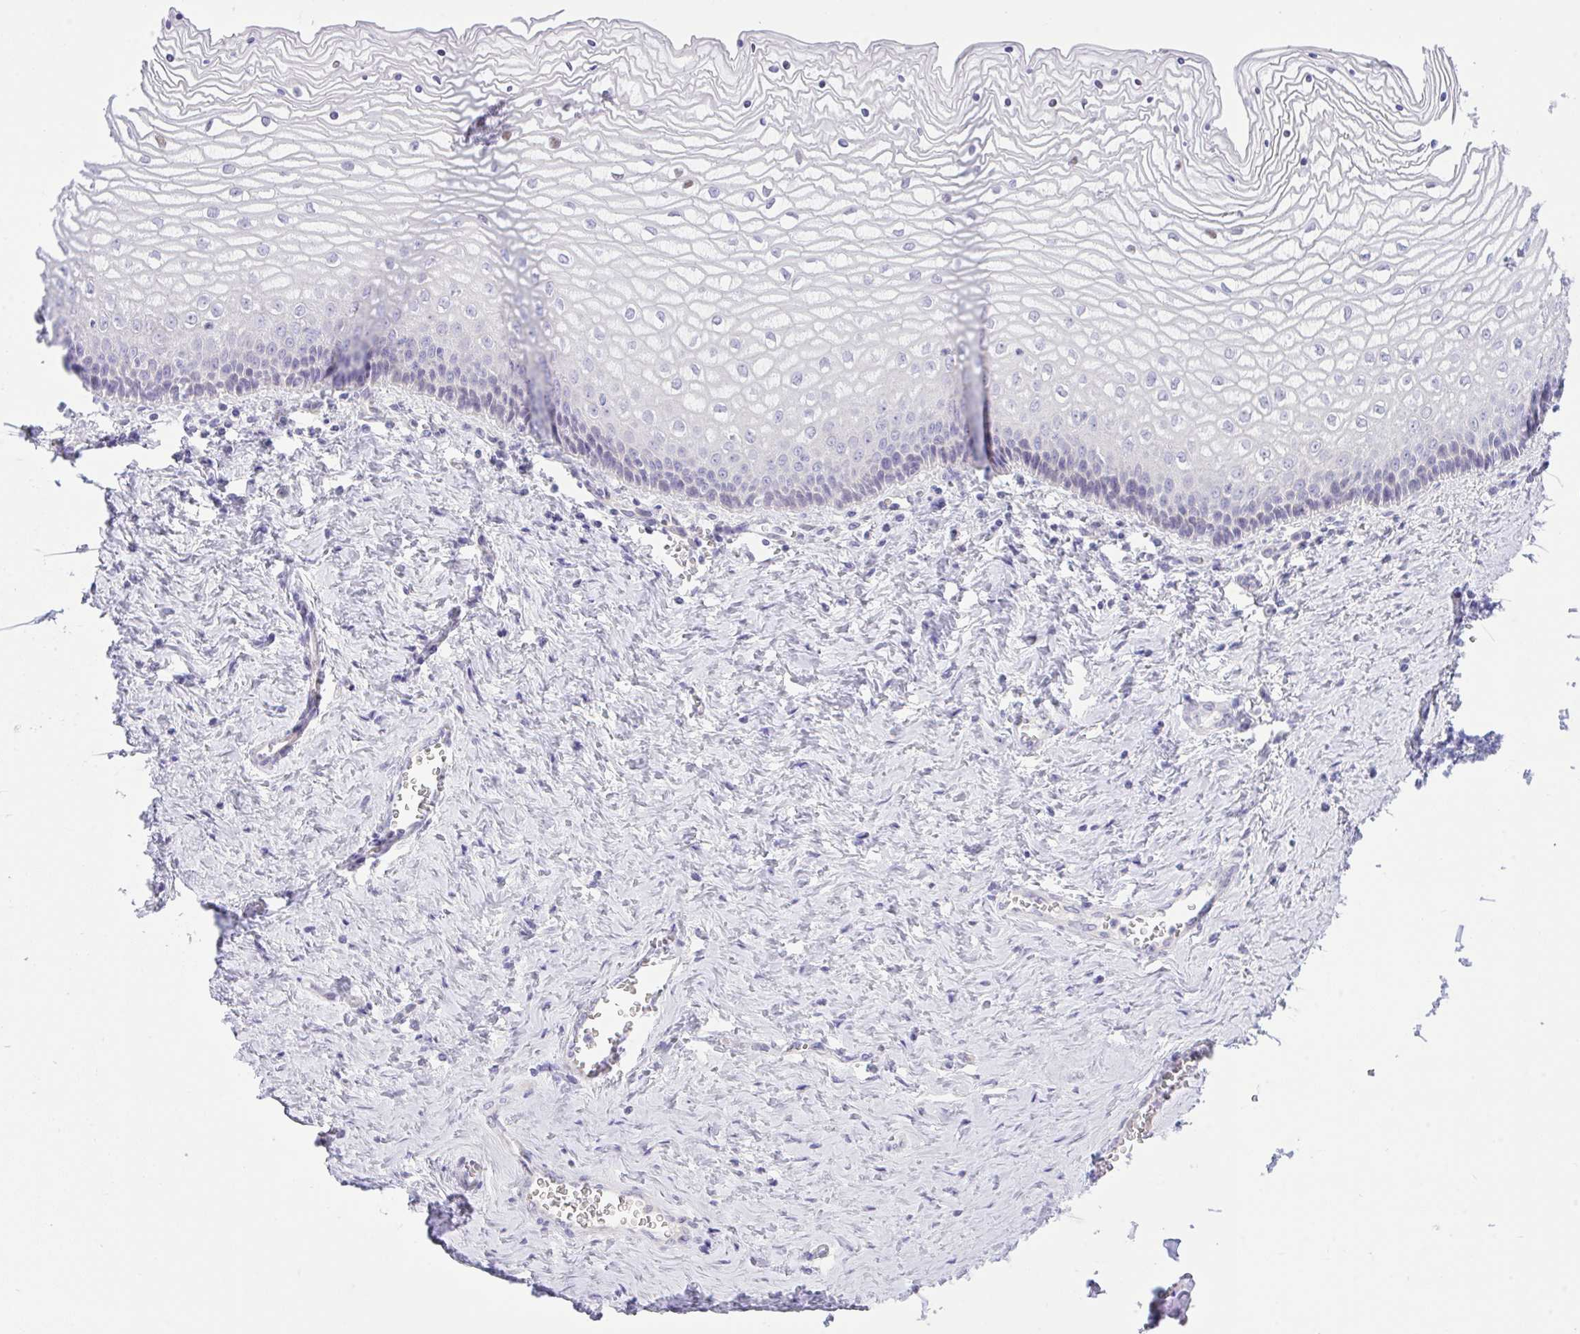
{"staining": {"intensity": "negative", "quantity": "none", "location": "none"}, "tissue": "vagina", "cell_type": "Squamous epithelial cells", "image_type": "normal", "snomed": [{"axis": "morphology", "description": "Normal tissue, NOS"}, {"axis": "topography", "description": "Vagina"}], "caption": "An immunohistochemistry (IHC) histopathology image of normal vagina is shown. There is no staining in squamous epithelial cells of vagina. (DAB immunohistochemistry (IHC), high magnification).", "gene": "ZNF101", "patient": {"sex": "female", "age": 45}}